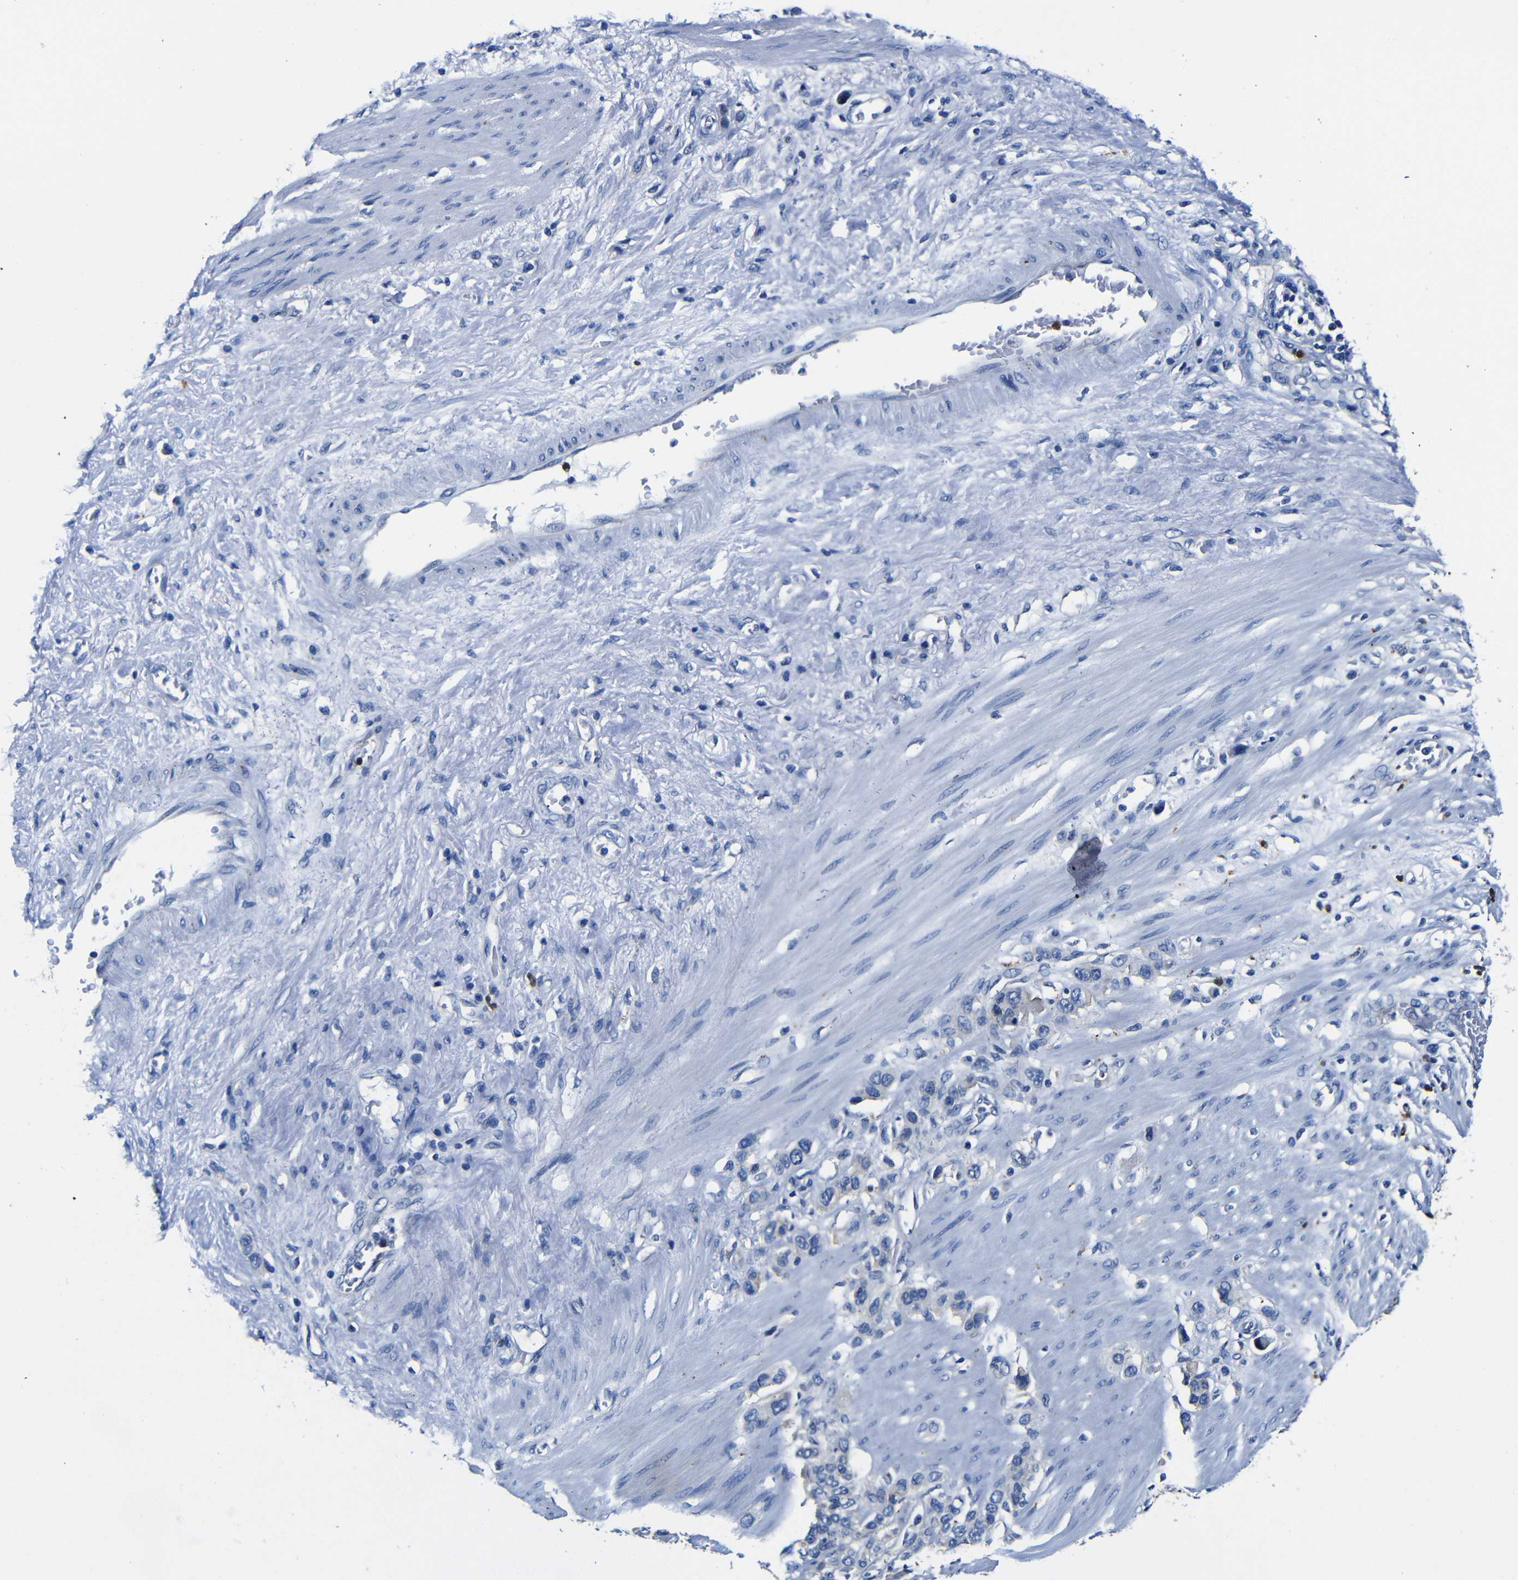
{"staining": {"intensity": "negative", "quantity": "none", "location": "none"}, "tissue": "stomach cancer", "cell_type": "Tumor cells", "image_type": "cancer", "snomed": [{"axis": "morphology", "description": "Adenocarcinoma, NOS"}, {"axis": "morphology", "description": "Adenocarcinoma, High grade"}, {"axis": "topography", "description": "Stomach, upper"}, {"axis": "topography", "description": "Stomach, lower"}], "caption": "Immunohistochemistry (IHC) image of stomach cancer (adenocarcinoma) stained for a protein (brown), which demonstrates no staining in tumor cells.", "gene": "GIMAP2", "patient": {"sex": "female", "age": 65}}